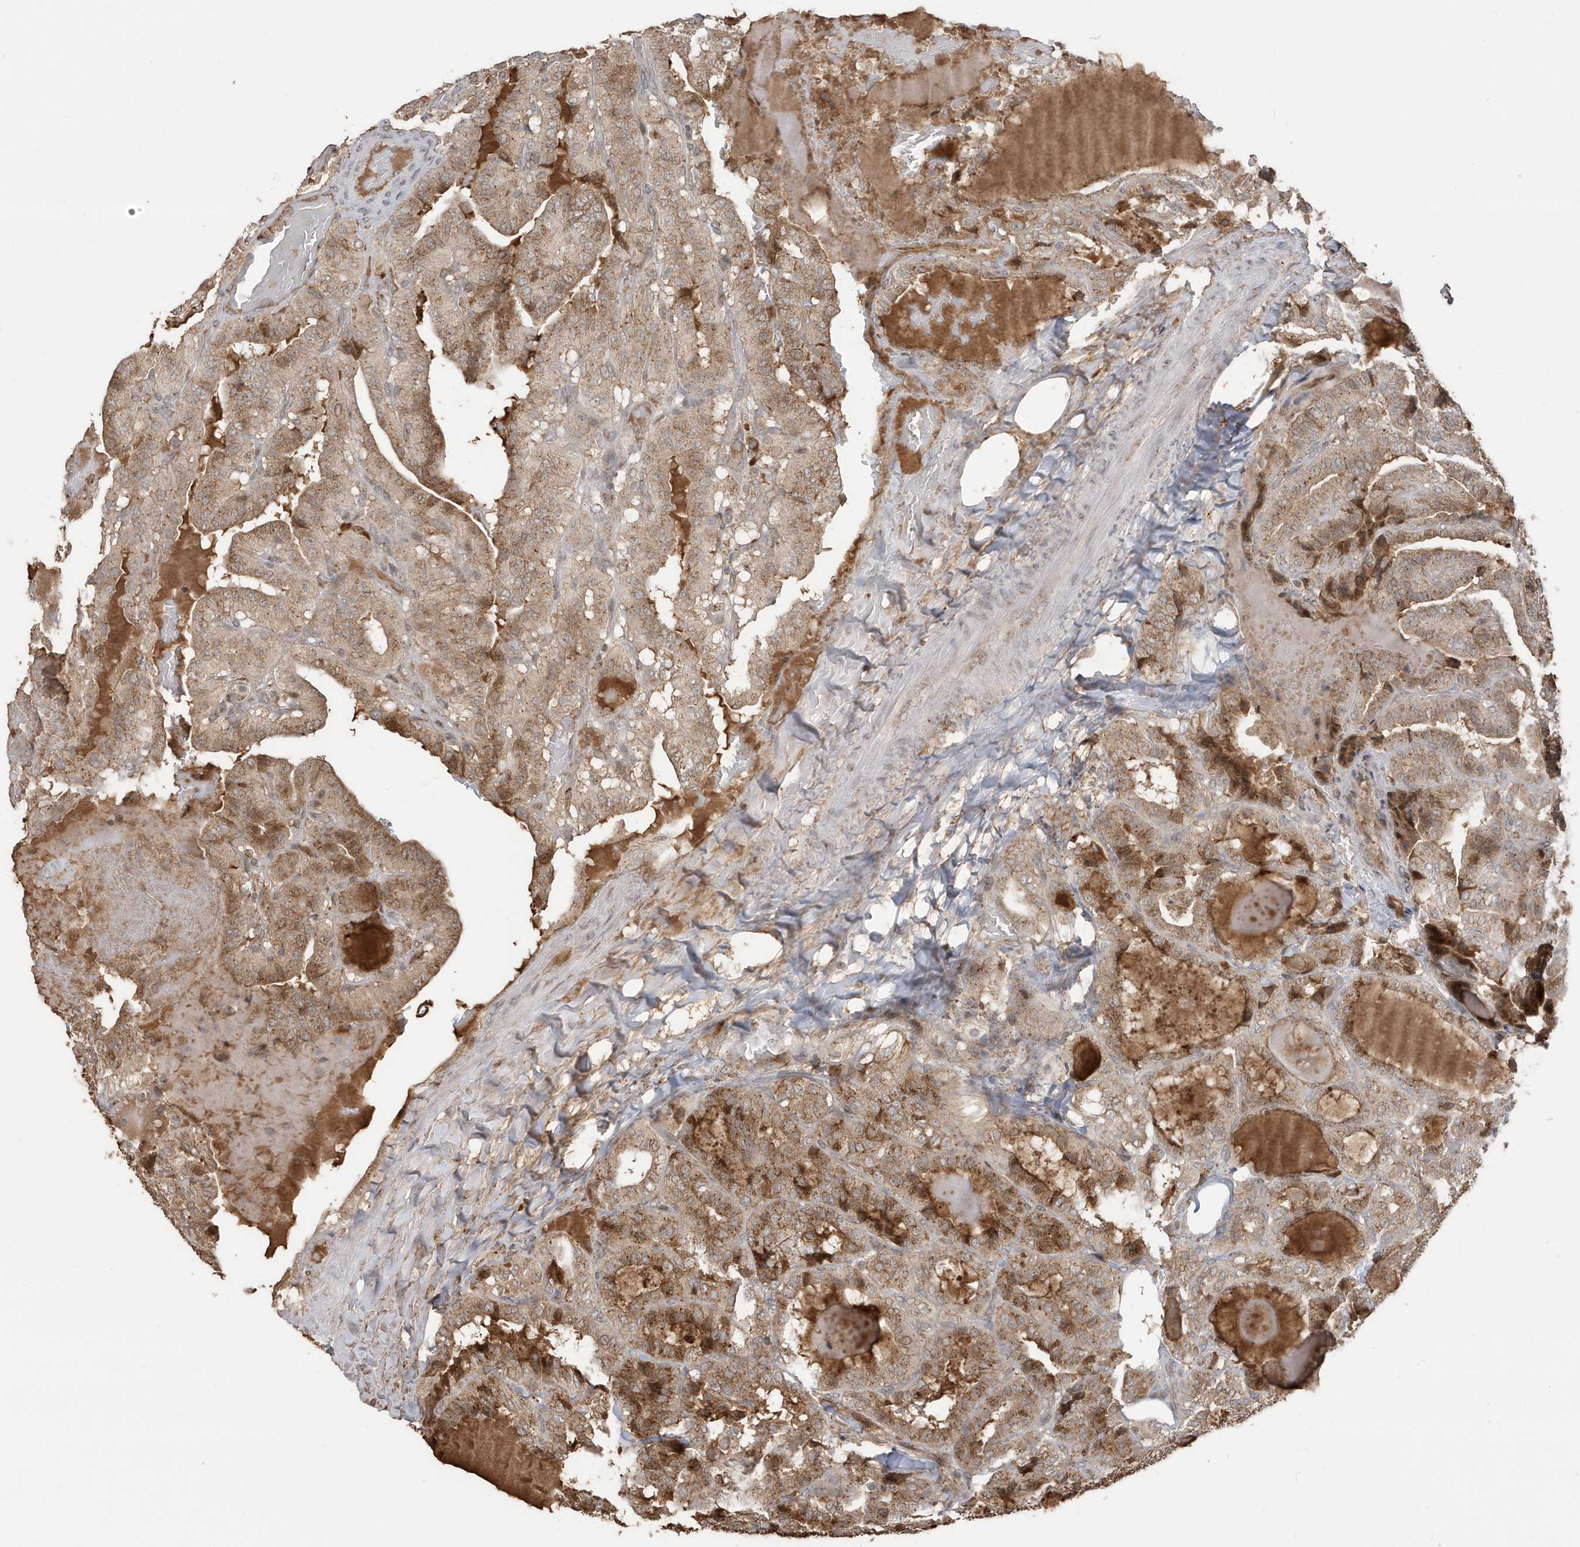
{"staining": {"intensity": "moderate", "quantity": ">75%", "location": "cytoplasmic/membranous"}, "tissue": "thyroid cancer", "cell_type": "Tumor cells", "image_type": "cancer", "snomed": [{"axis": "morphology", "description": "Papillary adenocarcinoma, NOS"}, {"axis": "topography", "description": "Thyroid gland"}], "caption": "An IHC photomicrograph of tumor tissue is shown. Protein staining in brown labels moderate cytoplasmic/membranous positivity in papillary adenocarcinoma (thyroid) within tumor cells.", "gene": "RER1", "patient": {"sex": "male", "age": 77}}